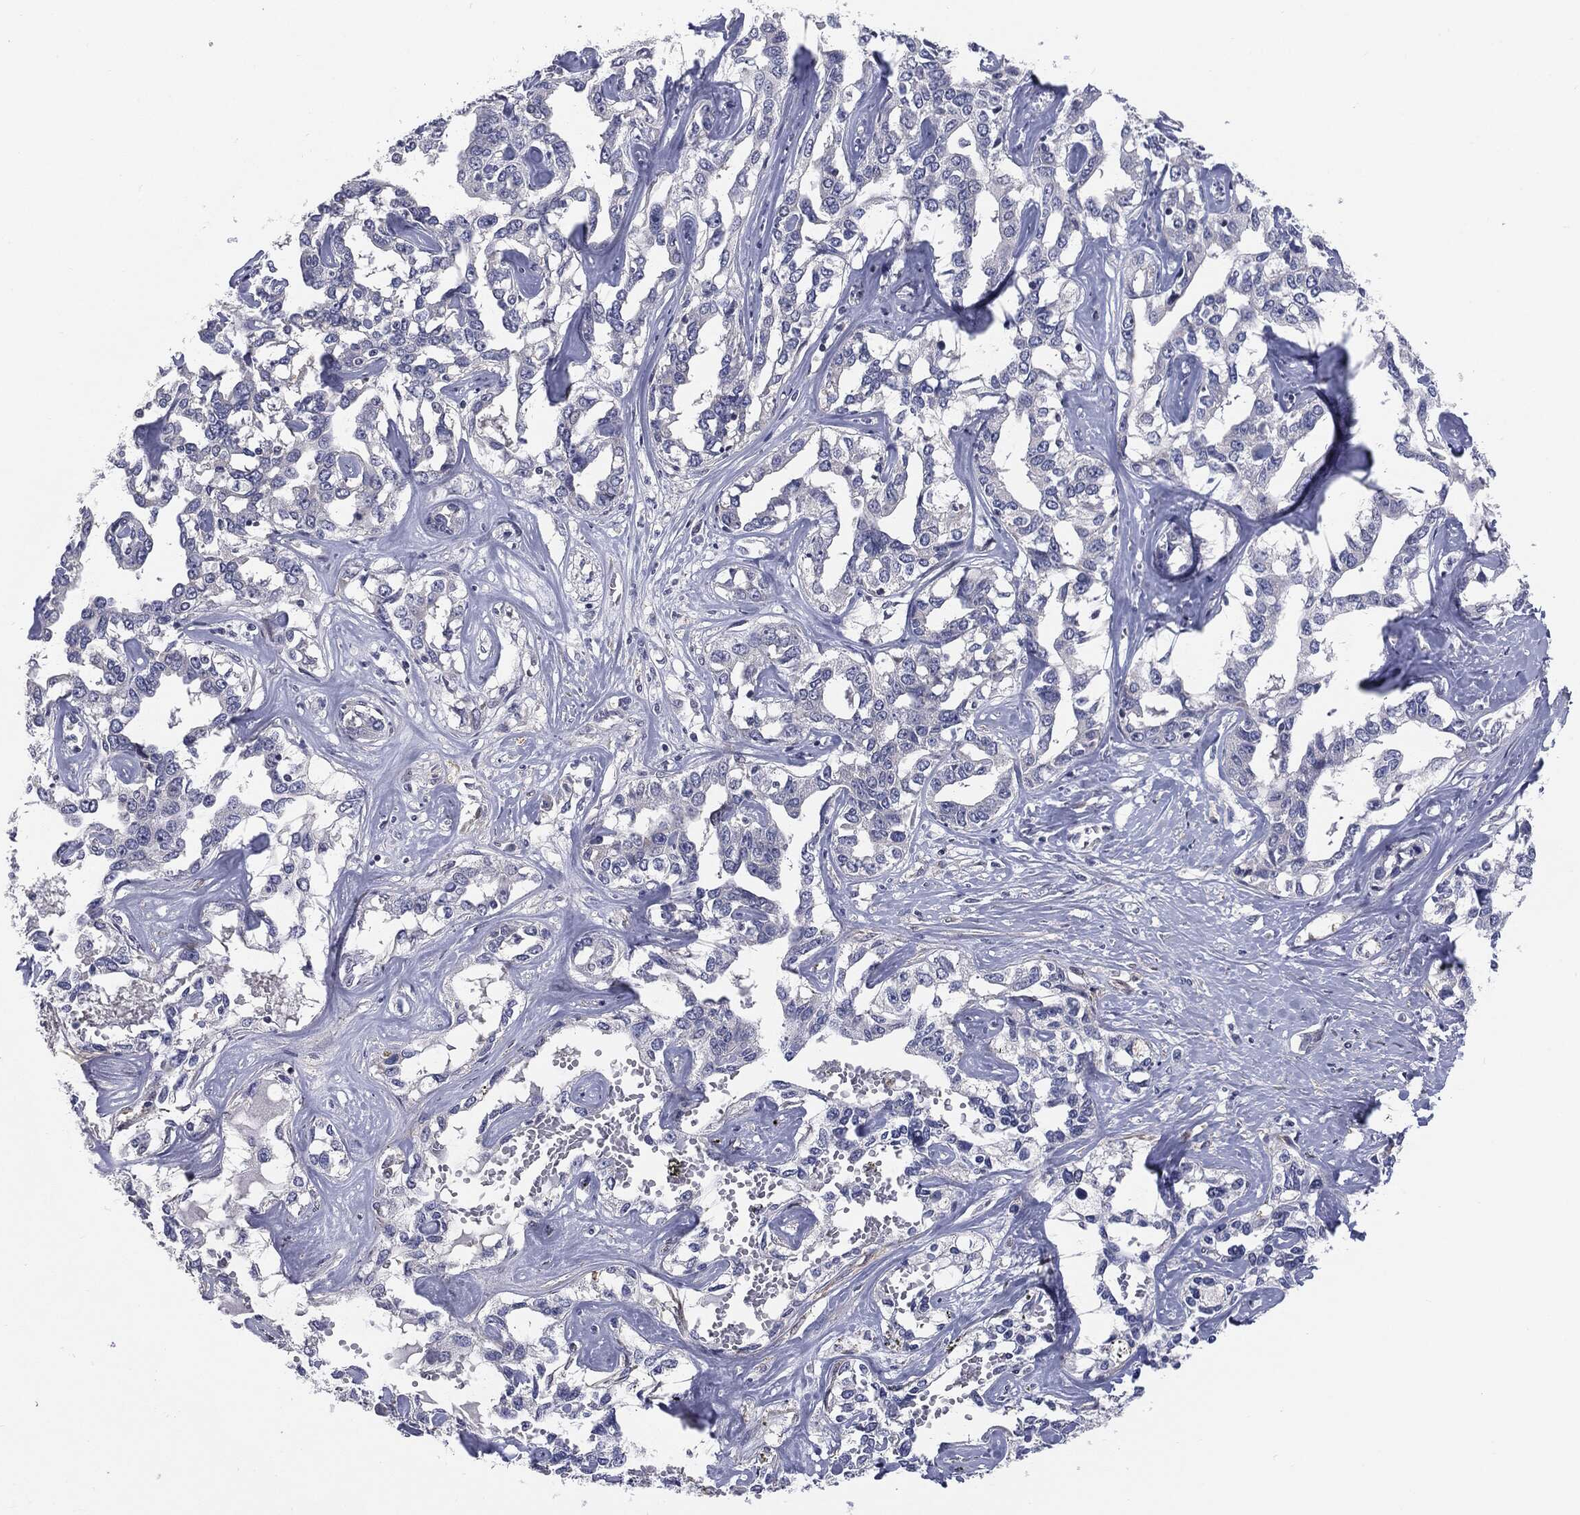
{"staining": {"intensity": "negative", "quantity": "none", "location": "none"}, "tissue": "liver cancer", "cell_type": "Tumor cells", "image_type": "cancer", "snomed": [{"axis": "morphology", "description": "Cholangiocarcinoma"}, {"axis": "topography", "description": "Liver"}], "caption": "Photomicrograph shows no significant protein expression in tumor cells of liver cancer.", "gene": "KRT5", "patient": {"sex": "male", "age": 59}}